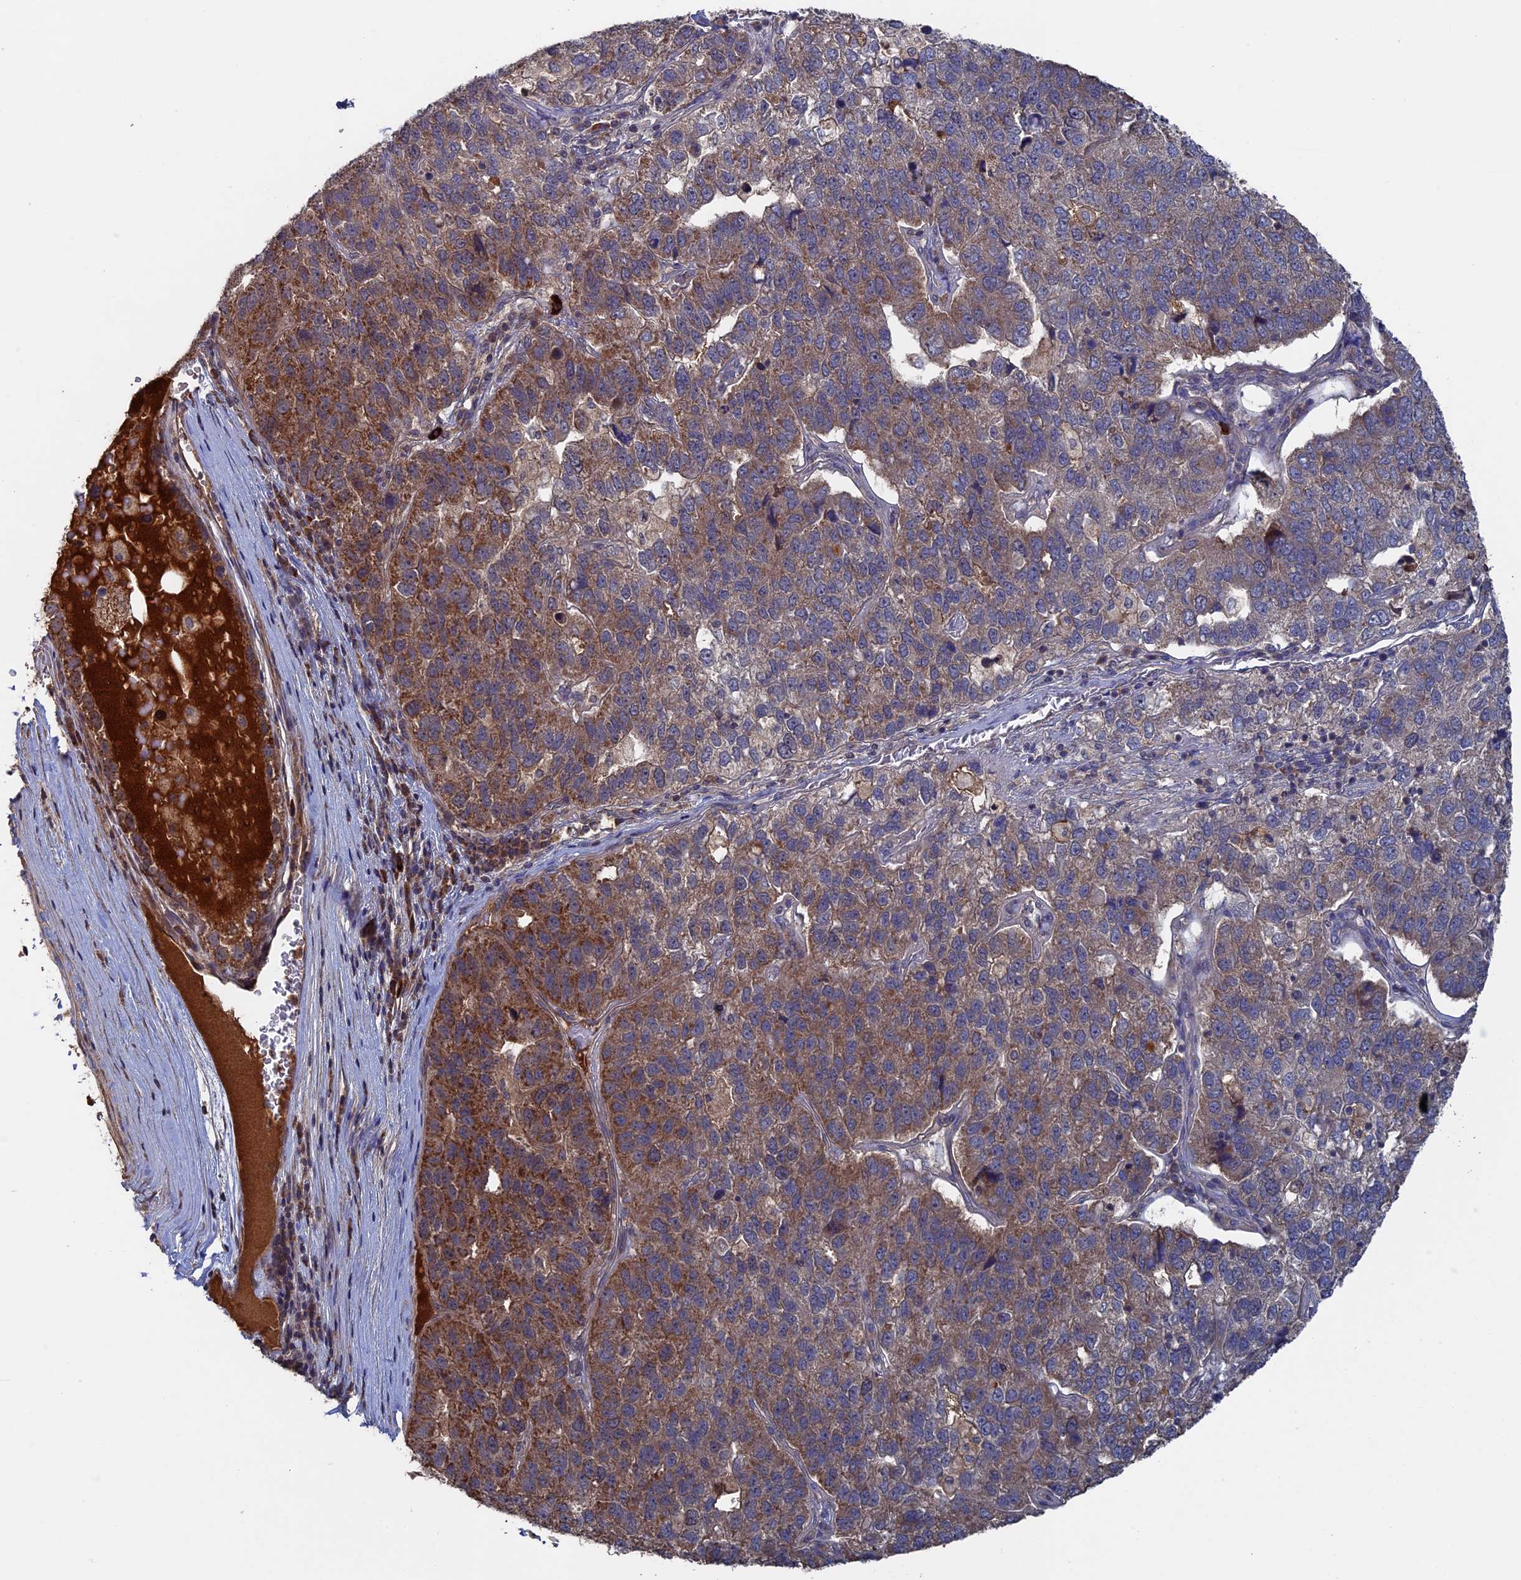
{"staining": {"intensity": "moderate", "quantity": "<25%", "location": "cytoplasmic/membranous"}, "tissue": "pancreatic cancer", "cell_type": "Tumor cells", "image_type": "cancer", "snomed": [{"axis": "morphology", "description": "Adenocarcinoma, NOS"}, {"axis": "topography", "description": "Pancreas"}], "caption": "Immunohistochemistry histopathology image of neoplastic tissue: human pancreatic cancer (adenocarcinoma) stained using IHC displays low levels of moderate protein expression localized specifically in the cytoplasmic/membranous of tumor cells, appearing as a cytoplasmic/membranous brown color.", "gene": "RAB15", "patient": {"sex": "female", "age": 61}}